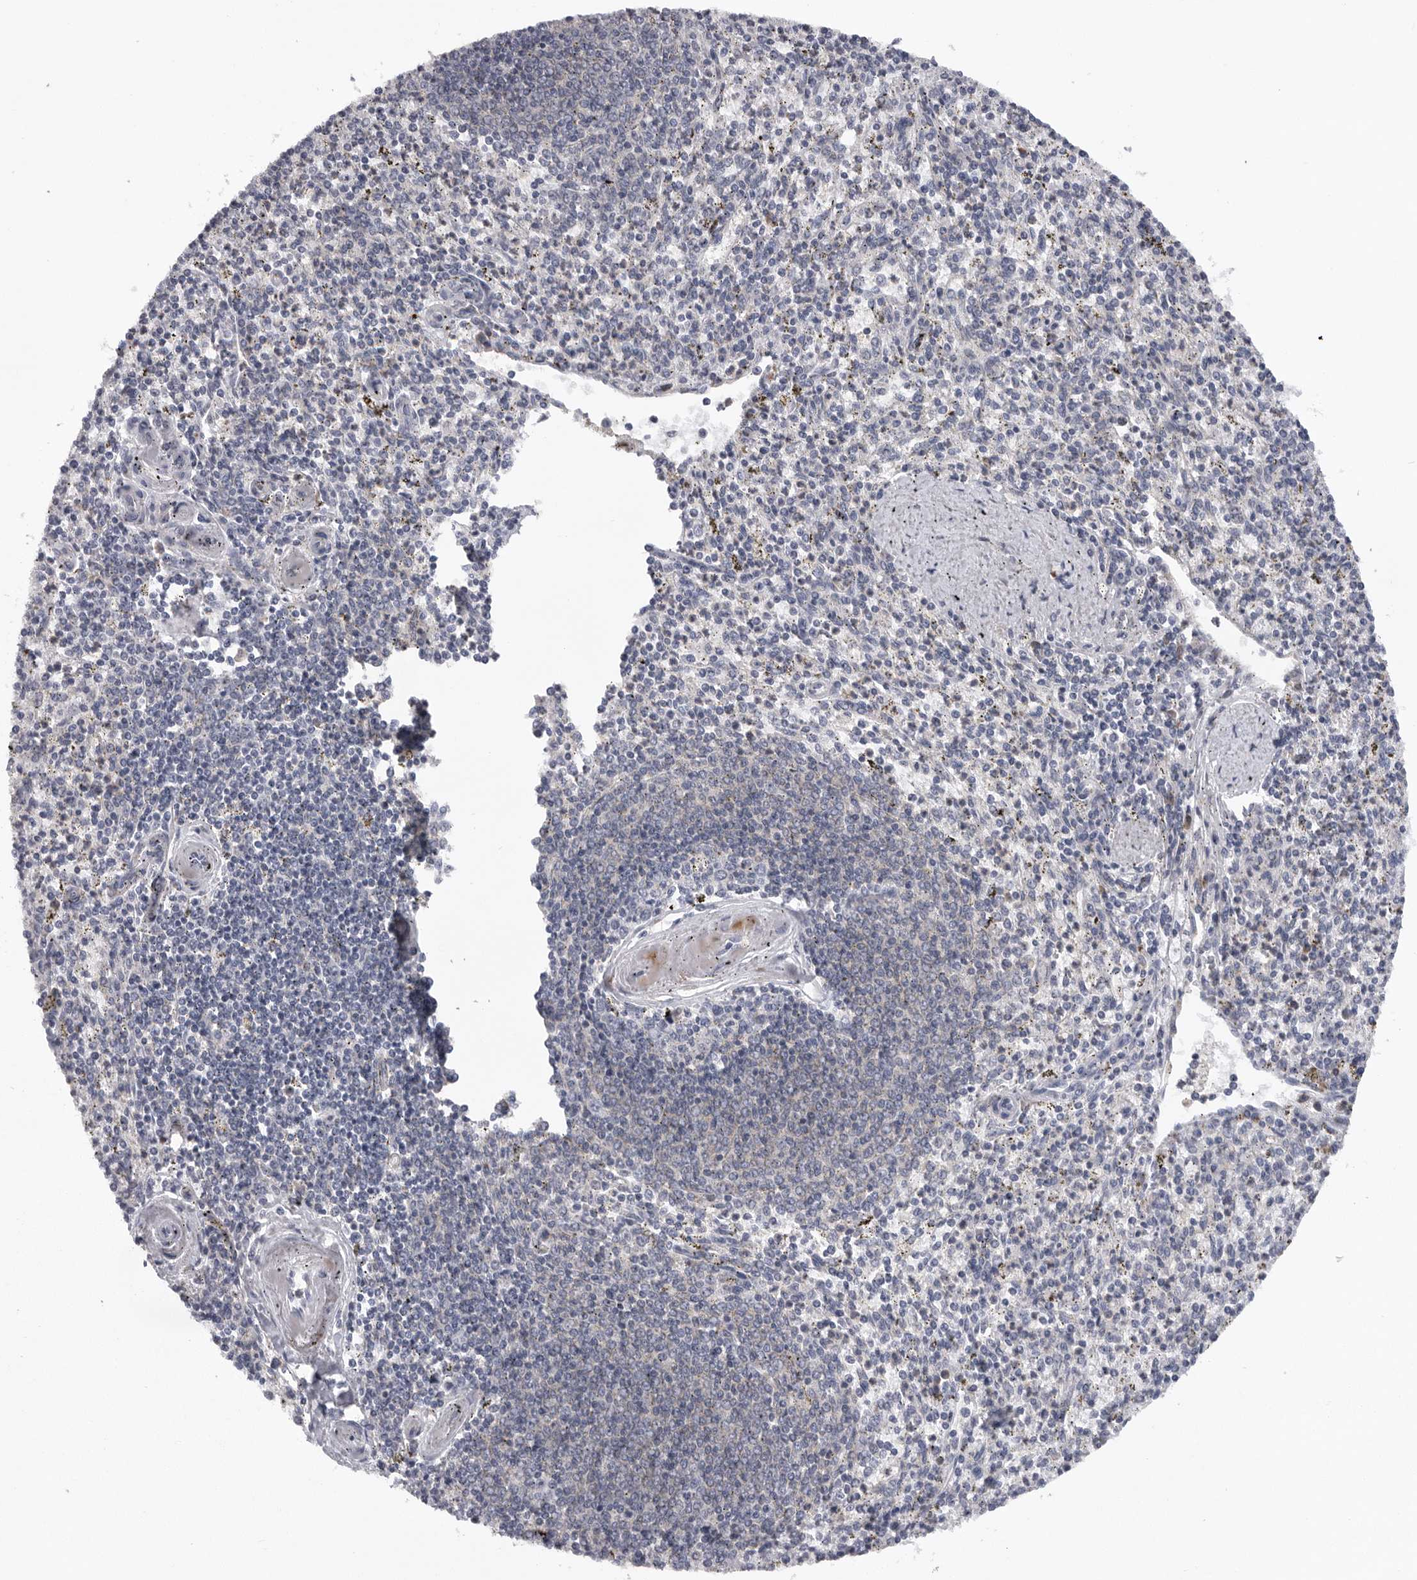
{"staining": {"intensity": "negative", "quantity": "none", "location": "none"}, "tissue": "spleen", "cell_type": "Cells in red pulp", "image_type": "normal", "snomed": [{"axis": "morphology", "description": "Normal tissue, NOS"}, {"axis": "topography", "description": "Spleen"}], "caption": "IHC micrograph of normal spleen: spleen stained with DAB shows no significant protein expression in cells in red pulp.", "gene": "USP24", "patient": {"sex": "male", "age": 72}}